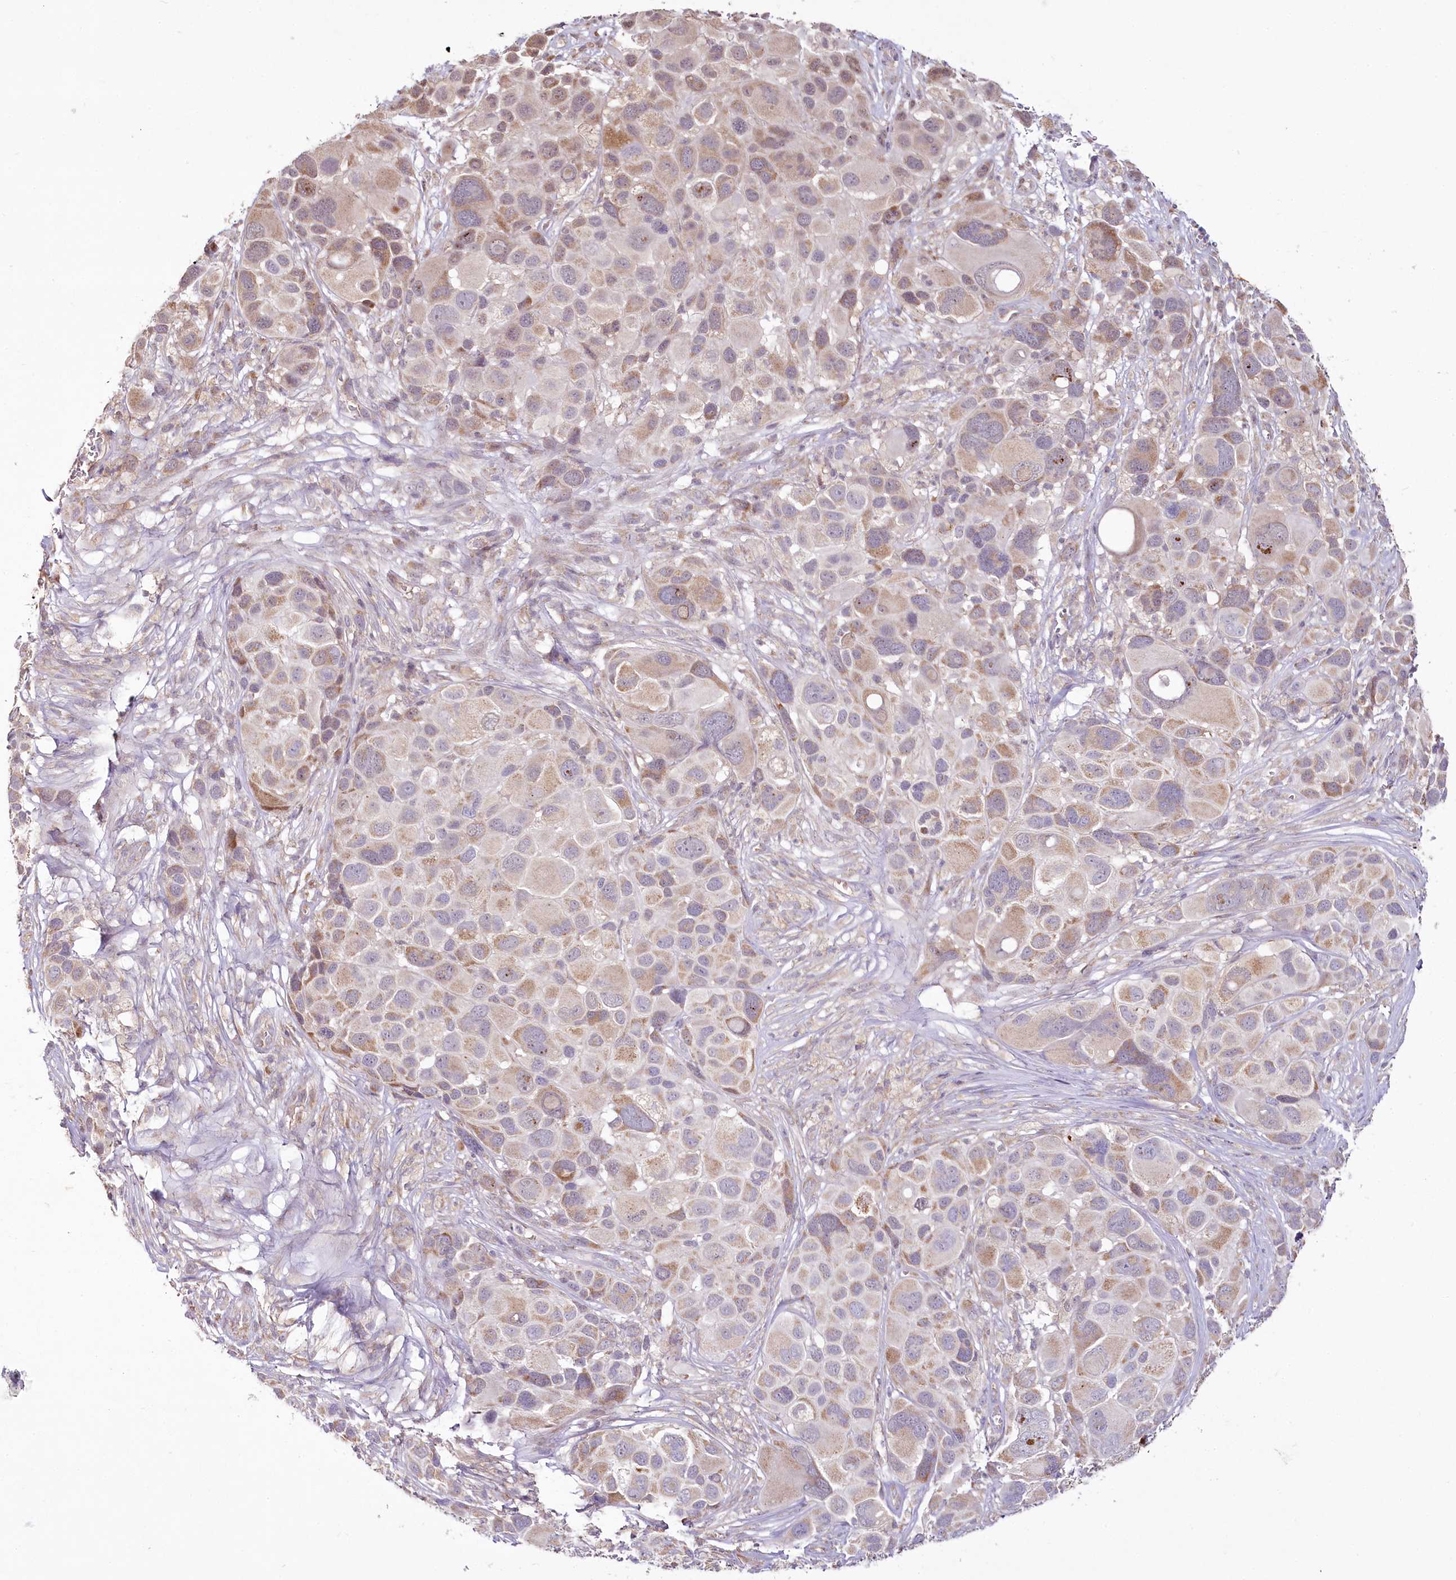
{"staining": {"intensity": "weak", "quantity": "25%-75%", "location": "cytoplasmic/membranous"}, "tissue": "melanoma", "cell_type": "Tumor cells", "image_type": "cancer", "snomed": [{"axis": "morphology", "description": "Malignant melanoma, NOS"}, {"axis": "topography", "description": "Skin of trunk"}], "caption": "Immunohistochemistry (IHC) staining of malignant melanoma, which demonstrates low levels of weak cytoplasmic/membranous expression in approximately 25%-75% of tumor cells indicating weak cytoplasmic/membranous protein staining. The staining was performed using DAB (3,3'-diaminobenzidine) (brown) for protein detection and nuclei were counterstained in hematoxylin (blue).", "gene": "ACOX2", "patient": {"sex": "male", "age": 71}}